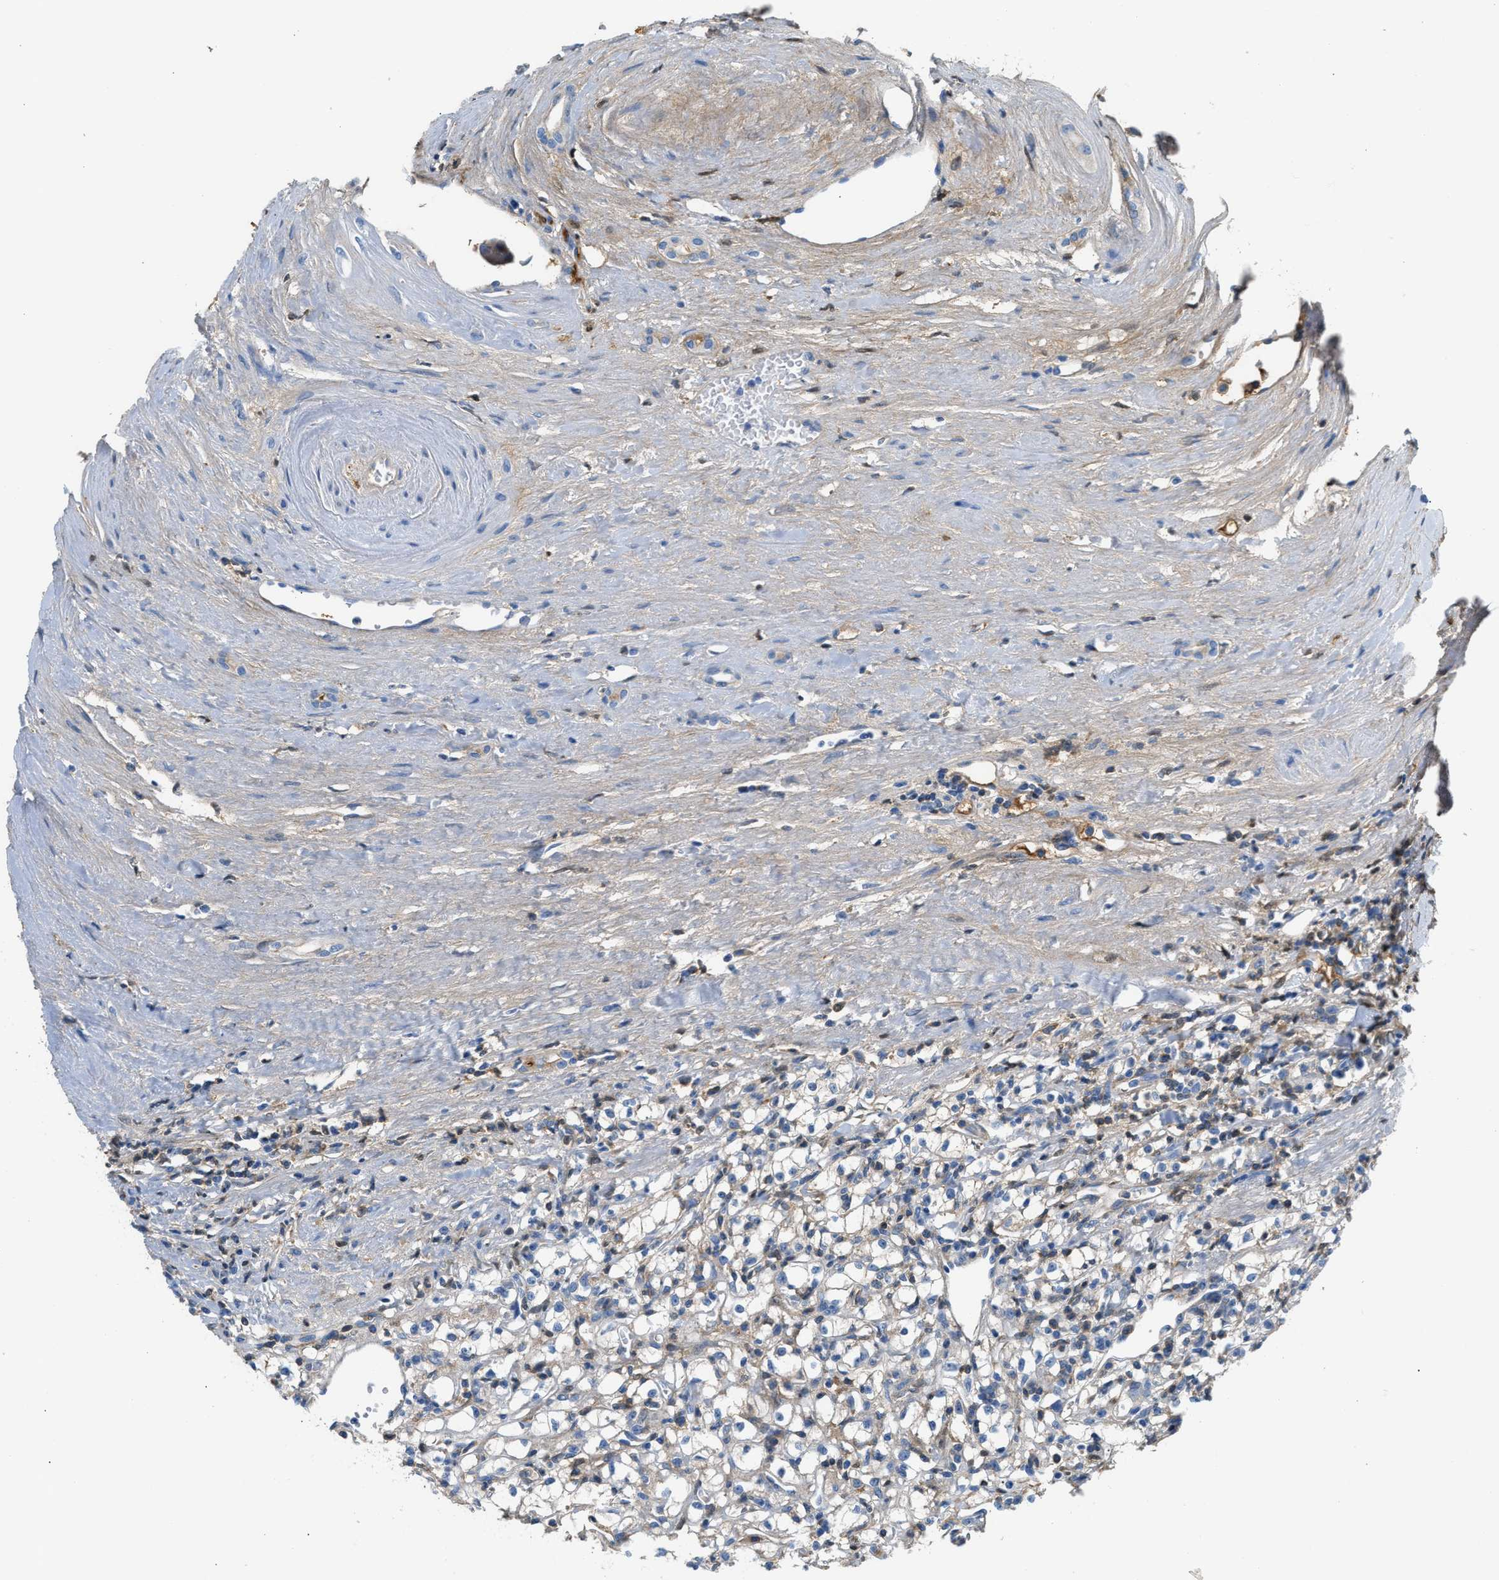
{"staining": {"intensity": "negative", "quantity": "none", "location": "none"}, "tissue": "renal cancer", "cell_type": "Tumor cells", "image_type": "cancer", "snomed": [{"axis": "morphology", "description": "Adenocarcinoma, NOS"}, {"axis": "topography", "description": "Kidney"}], "caption": "Photomicrograph shows no significant protein staining in tumor cells of adenocarcinoma (renal). (DAB (3,3'-diaminobenzidine) IHC visualized using brightfield microscopy, high magnification).", "gene": "CFI", "patient": {"sex": "male", "age": 56}}